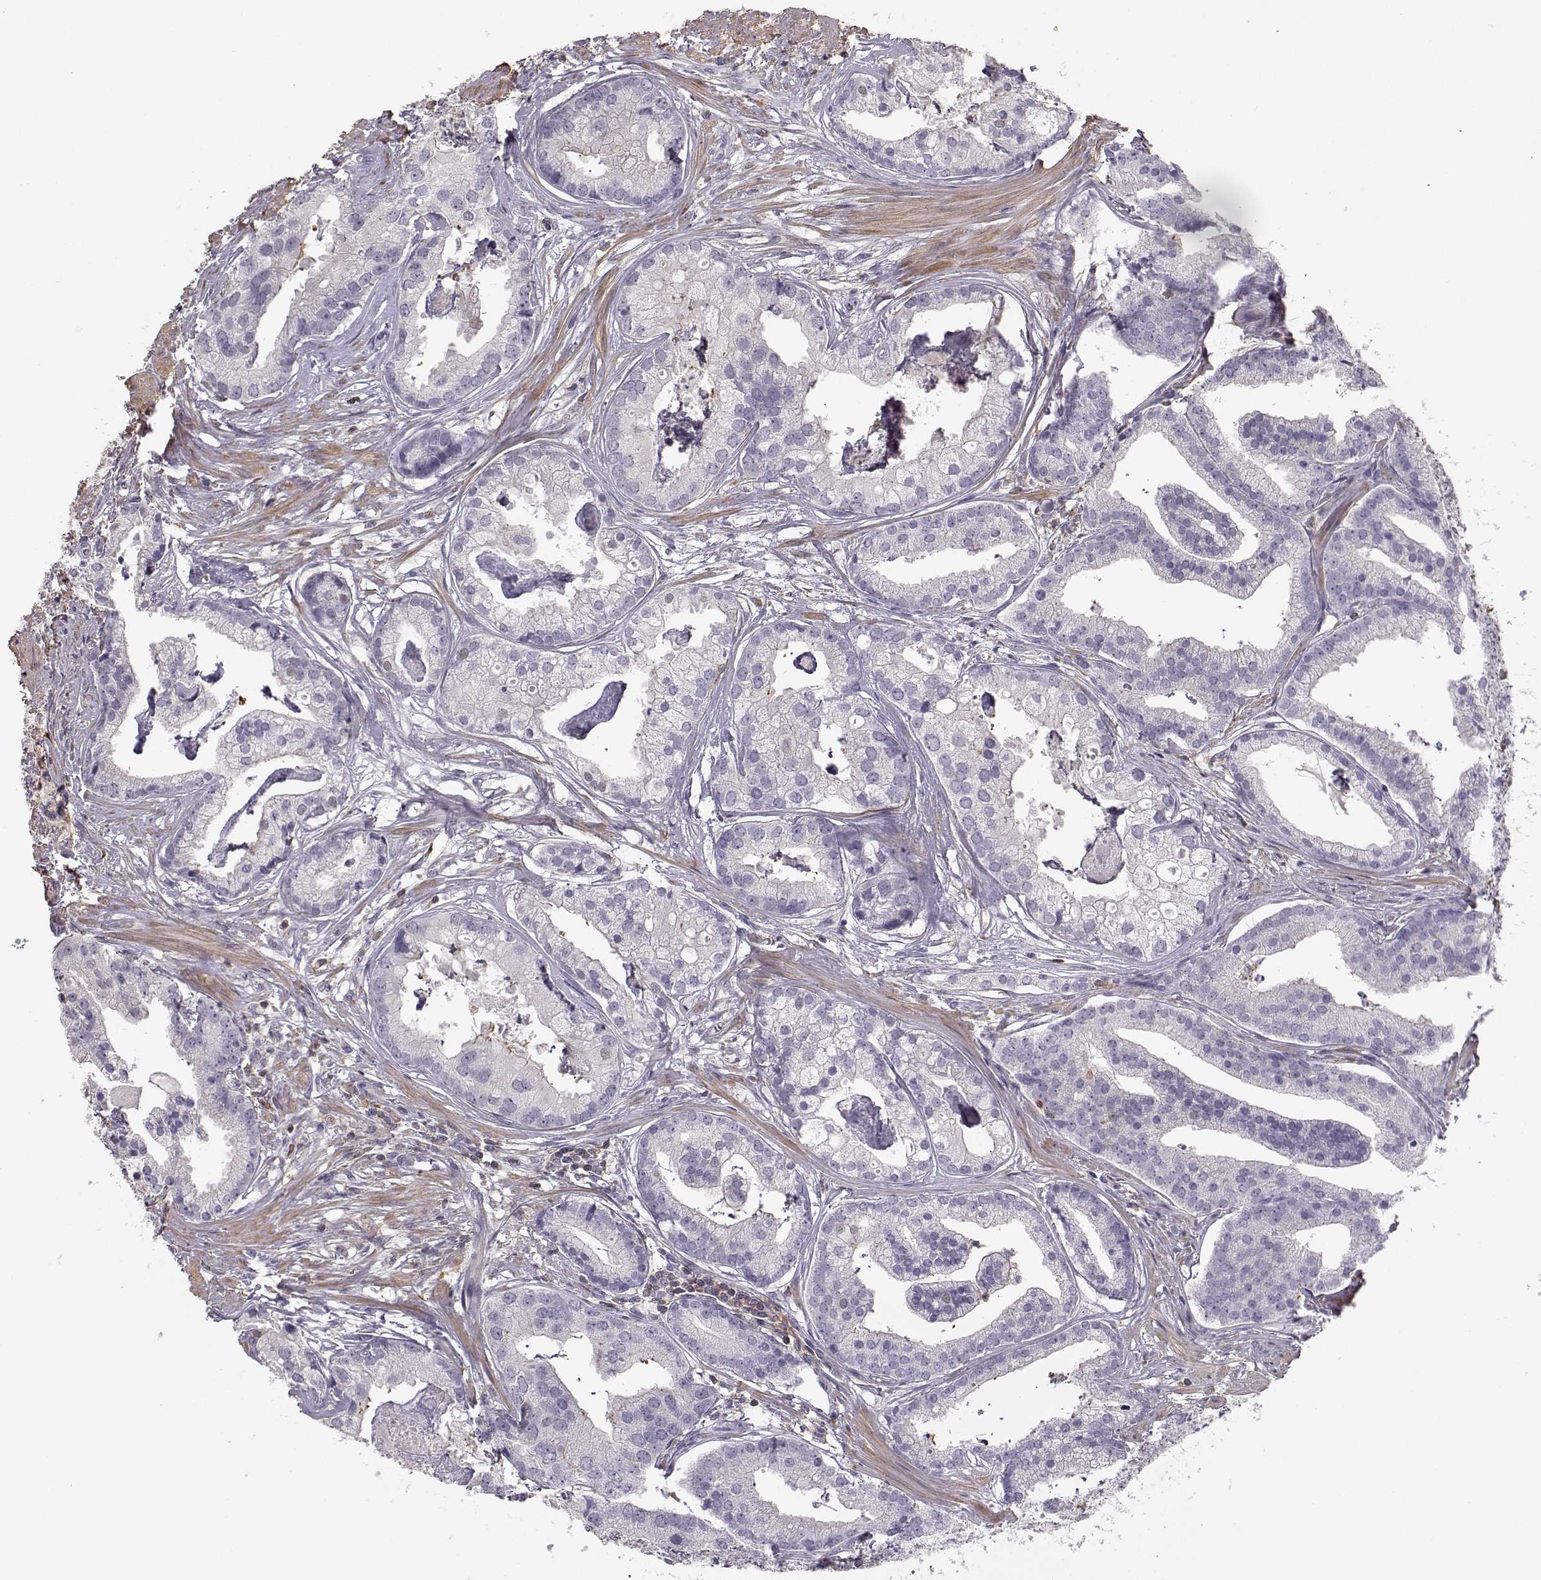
{"staining": {"intensity": "negative", "quantity": "none", "location": "none"}, "tissue": "prostate cancer", "cell_type": "Tumor cells", "image_type": "cancer", "snomed": [{"axis": "morphology", "description": "Adenocarcinoma, NOS"}, {"axis": "topography", "description": "Prostate and seminal vesicle, NOS"}, {"axis": "topography", "description": "Prostate"}], "caption": "Photomicrograph shows no protein expression in tumor cells of prostate cancer (adenocarcinoma) tissue. (DAB immunohistochemistry (IHC) with hematoxylin counter stain).", "gene": "DAPL1", "patient": {"sex": "male", "age": 44}}